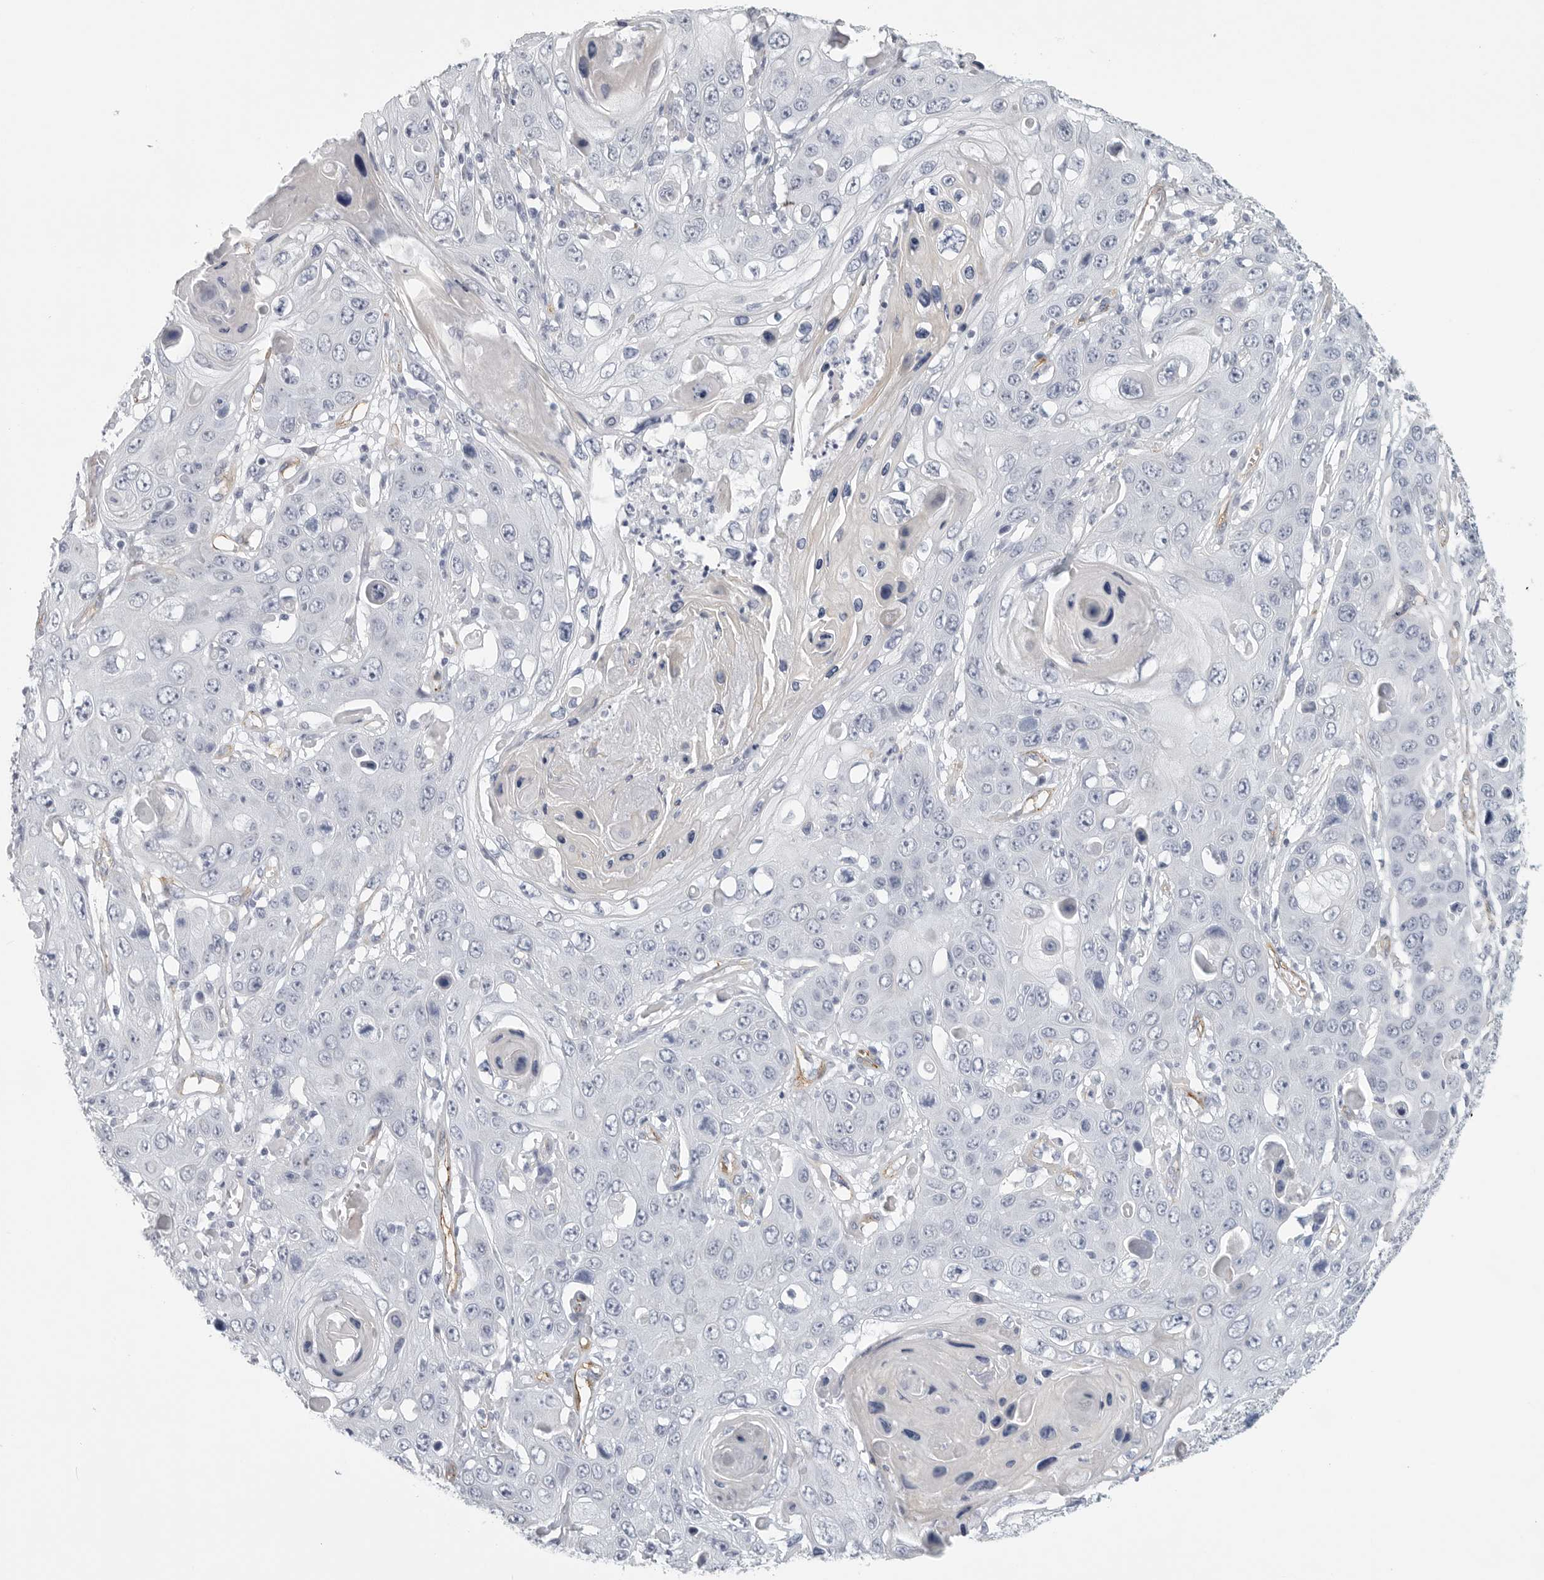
{"staining": {"intensity": "negative", "quantity": "none", "location": "none"}, "tissue": "skin cancer", "cell_type": "Tumor cells", "image_type": "cancer", "snomed": [{"axis": "morphology", "description": "Squamous cell carcinoma, NOS"}, {"axis": "topography", "description": "Skin"}], "caption": "Immunohistochemical staining of human skin squamous cell carcinoma shows no significant staining in tumor cells.", "gene": "TNR", "patient": {"sex": "male", "age": 55}}